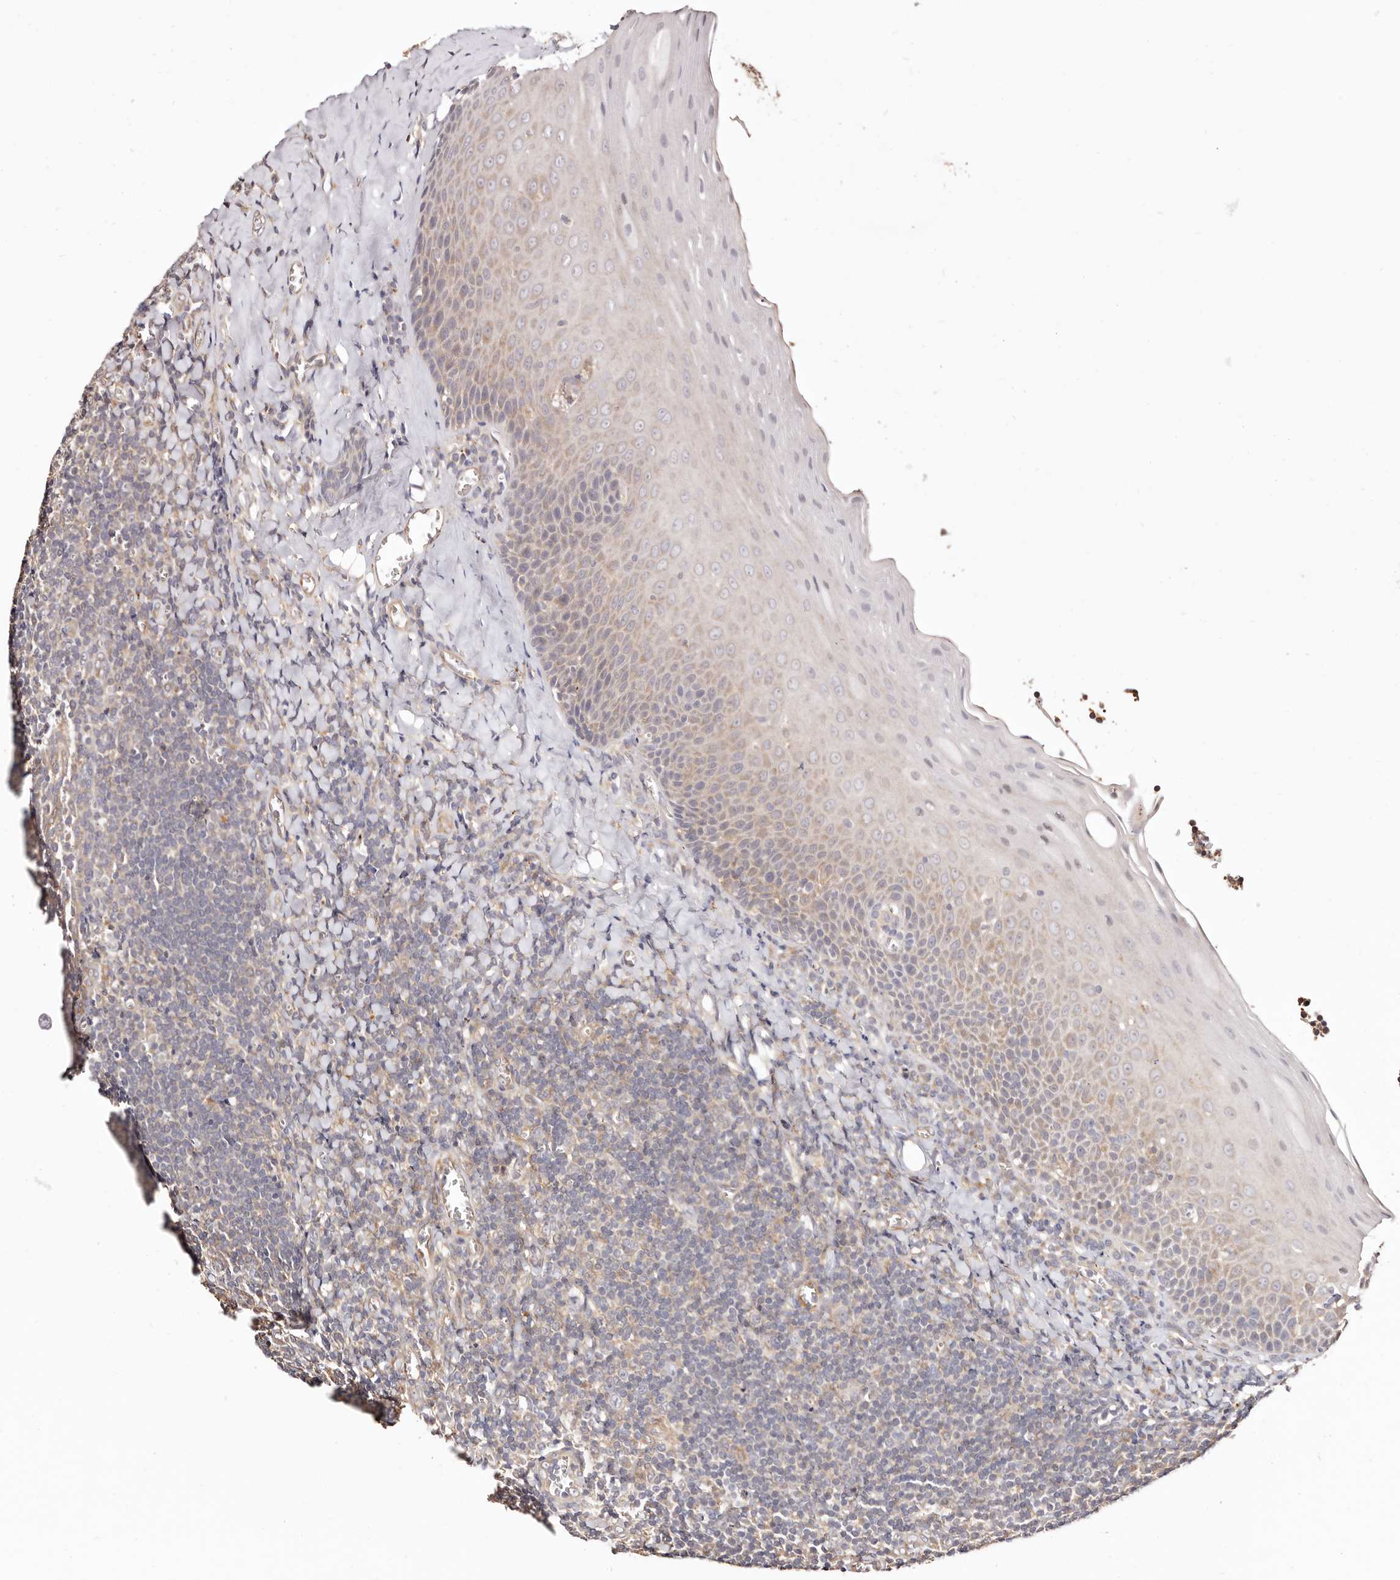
{"staining": {"intensity": "weak", "quantity": "25%-75%", "location": "cytoplasmic/membranous"}, "tissue": "tonsil", "cell_type": "Non-germinal center cells", "image_type": "normal", "snomed": [{"axis": "morphology", "description": "Normal tissue, NOS"}, {"axis": "topography", "description": "Tonsil"}], "caption": "A high-resolution photomicrograph shows immunohistochemistry (IHC) staining of unremarkable tonsil, which reveals weak cytoplasmic/membranous expression in about 25%-75% of non-germinal center cells.", "gene": "MAPK1", "patient": {"sex": "male", "age": 27}}